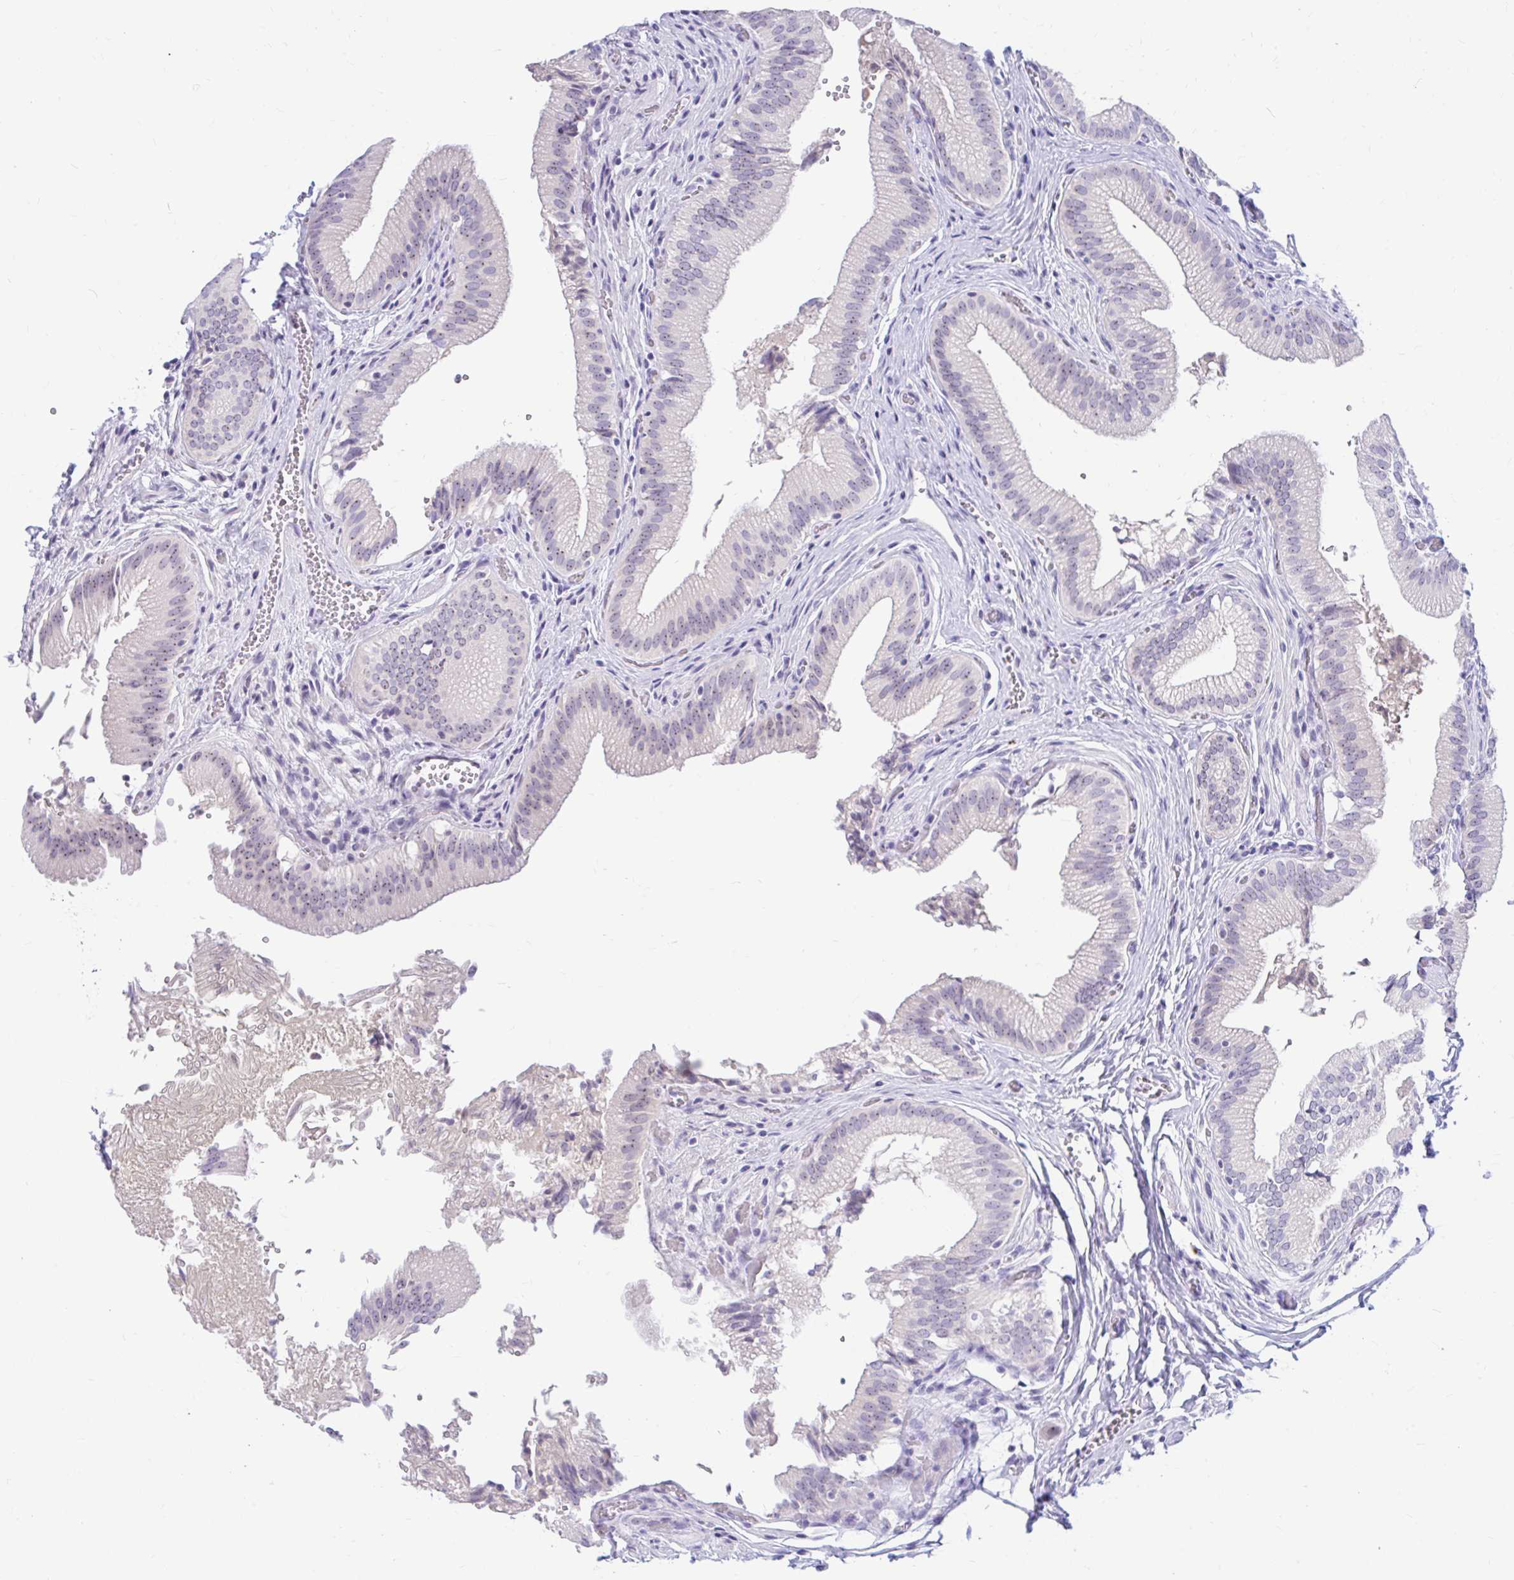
{"staining": {"intensity": "moderate", "quantity": "<25%", "location": "nuclear"}, "tissue": "gallbladder", "cell_type": "Glandular cells", "image_type": "normal", "snomed": [{"axis": "morphology", "description": "Normal tissue, NOS"}, {"axis": "topography", "description": "Gallbladder"}, {"axis": "topography", "description": "Peripheral nerve tissue"}], "caption": "Immunohistochemical staining of benign human gallbladder reveals low levels of moderate nuclear staining in approximately <25% of glandular cells.", "gene": "FTSJ3", "patient": {"sex": "male", "age": 17}}